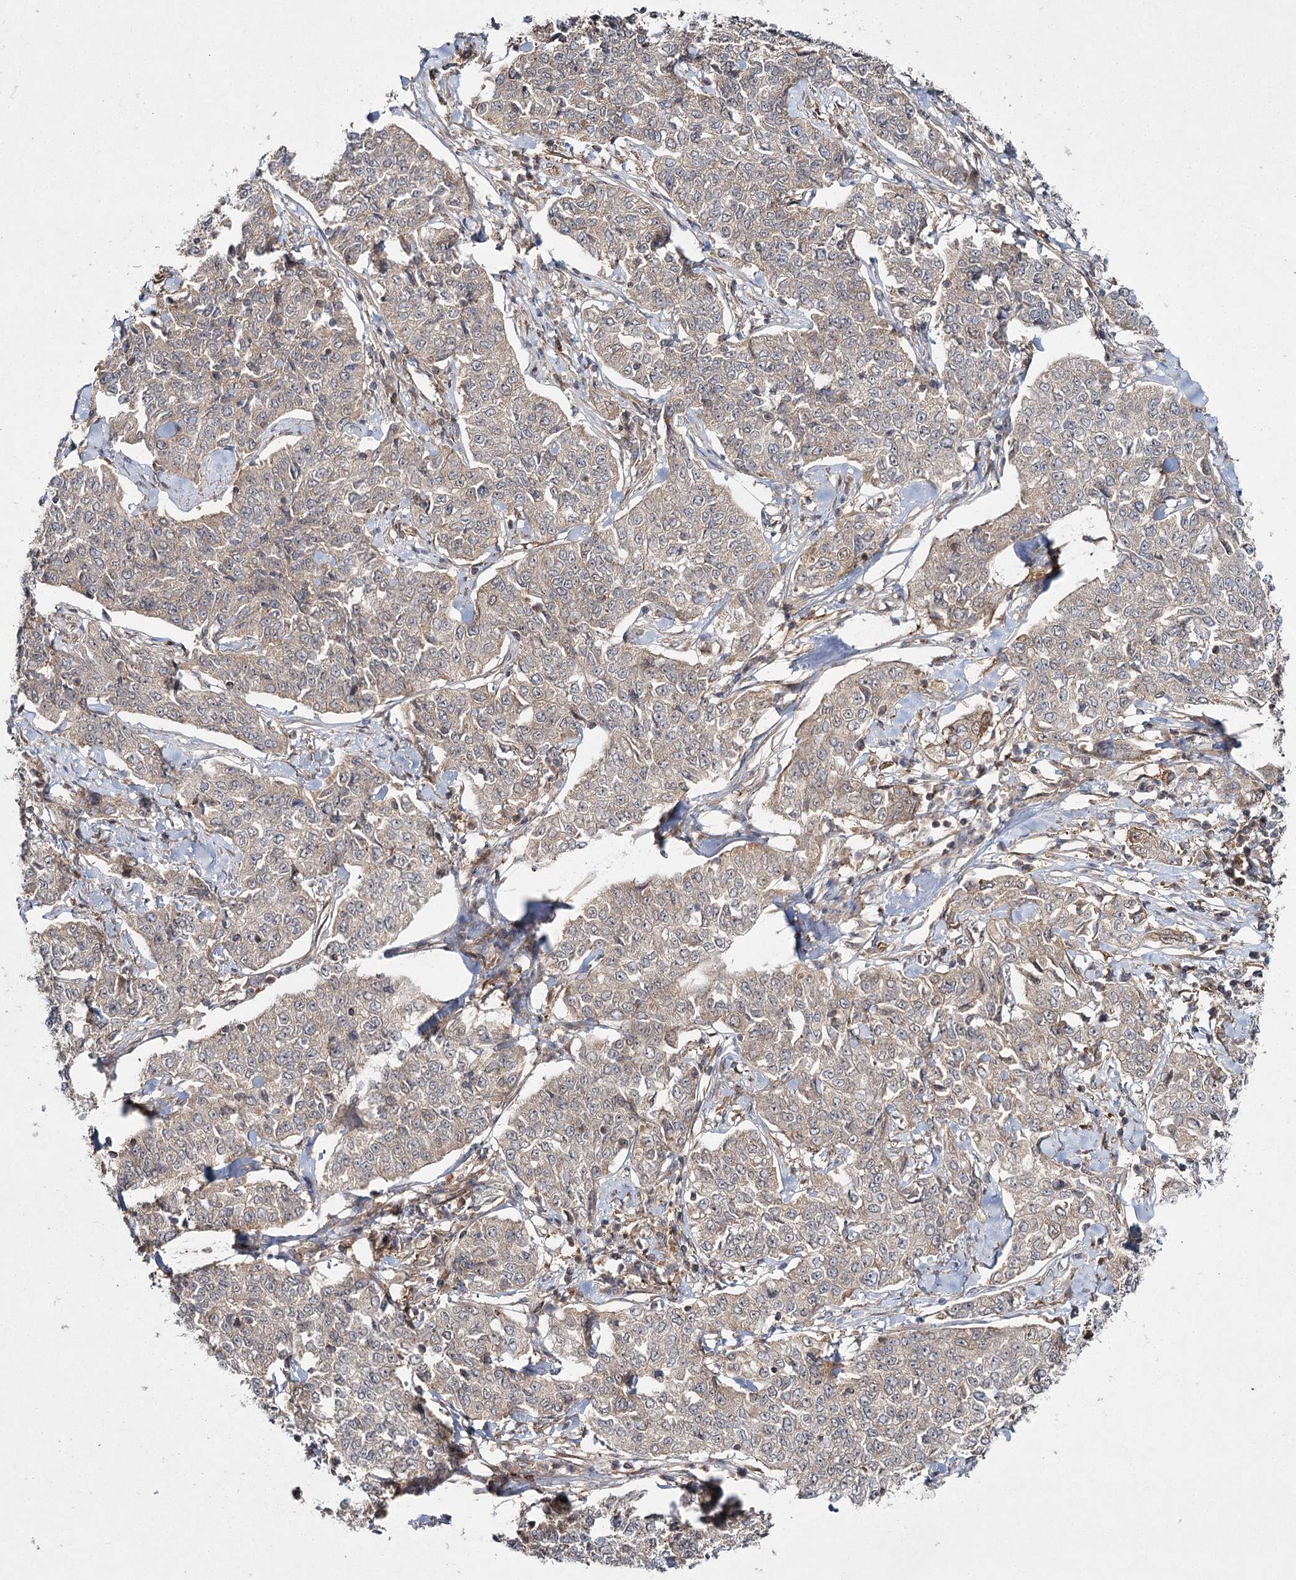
{"staining": {"intensity": "negative", "quantity": "none", "location": "none"}, "tissue": "cervical cancer", "cell_type": "Tumor cells", "image_type": "cancer", "snomed": [{"axis": "morphology", "description": "Squamous cell carcinoma, NOS"}, {"axis": "topography", "description": "Cervix"}], "caption": "This is a histopathology image of immunohistochemistry (IHC) staining of cervical squamous cell carcinoma, which shows no positivity in tumor cells.", "gene": "WDR44", "patient": {"sex": "female", "age": 35}}